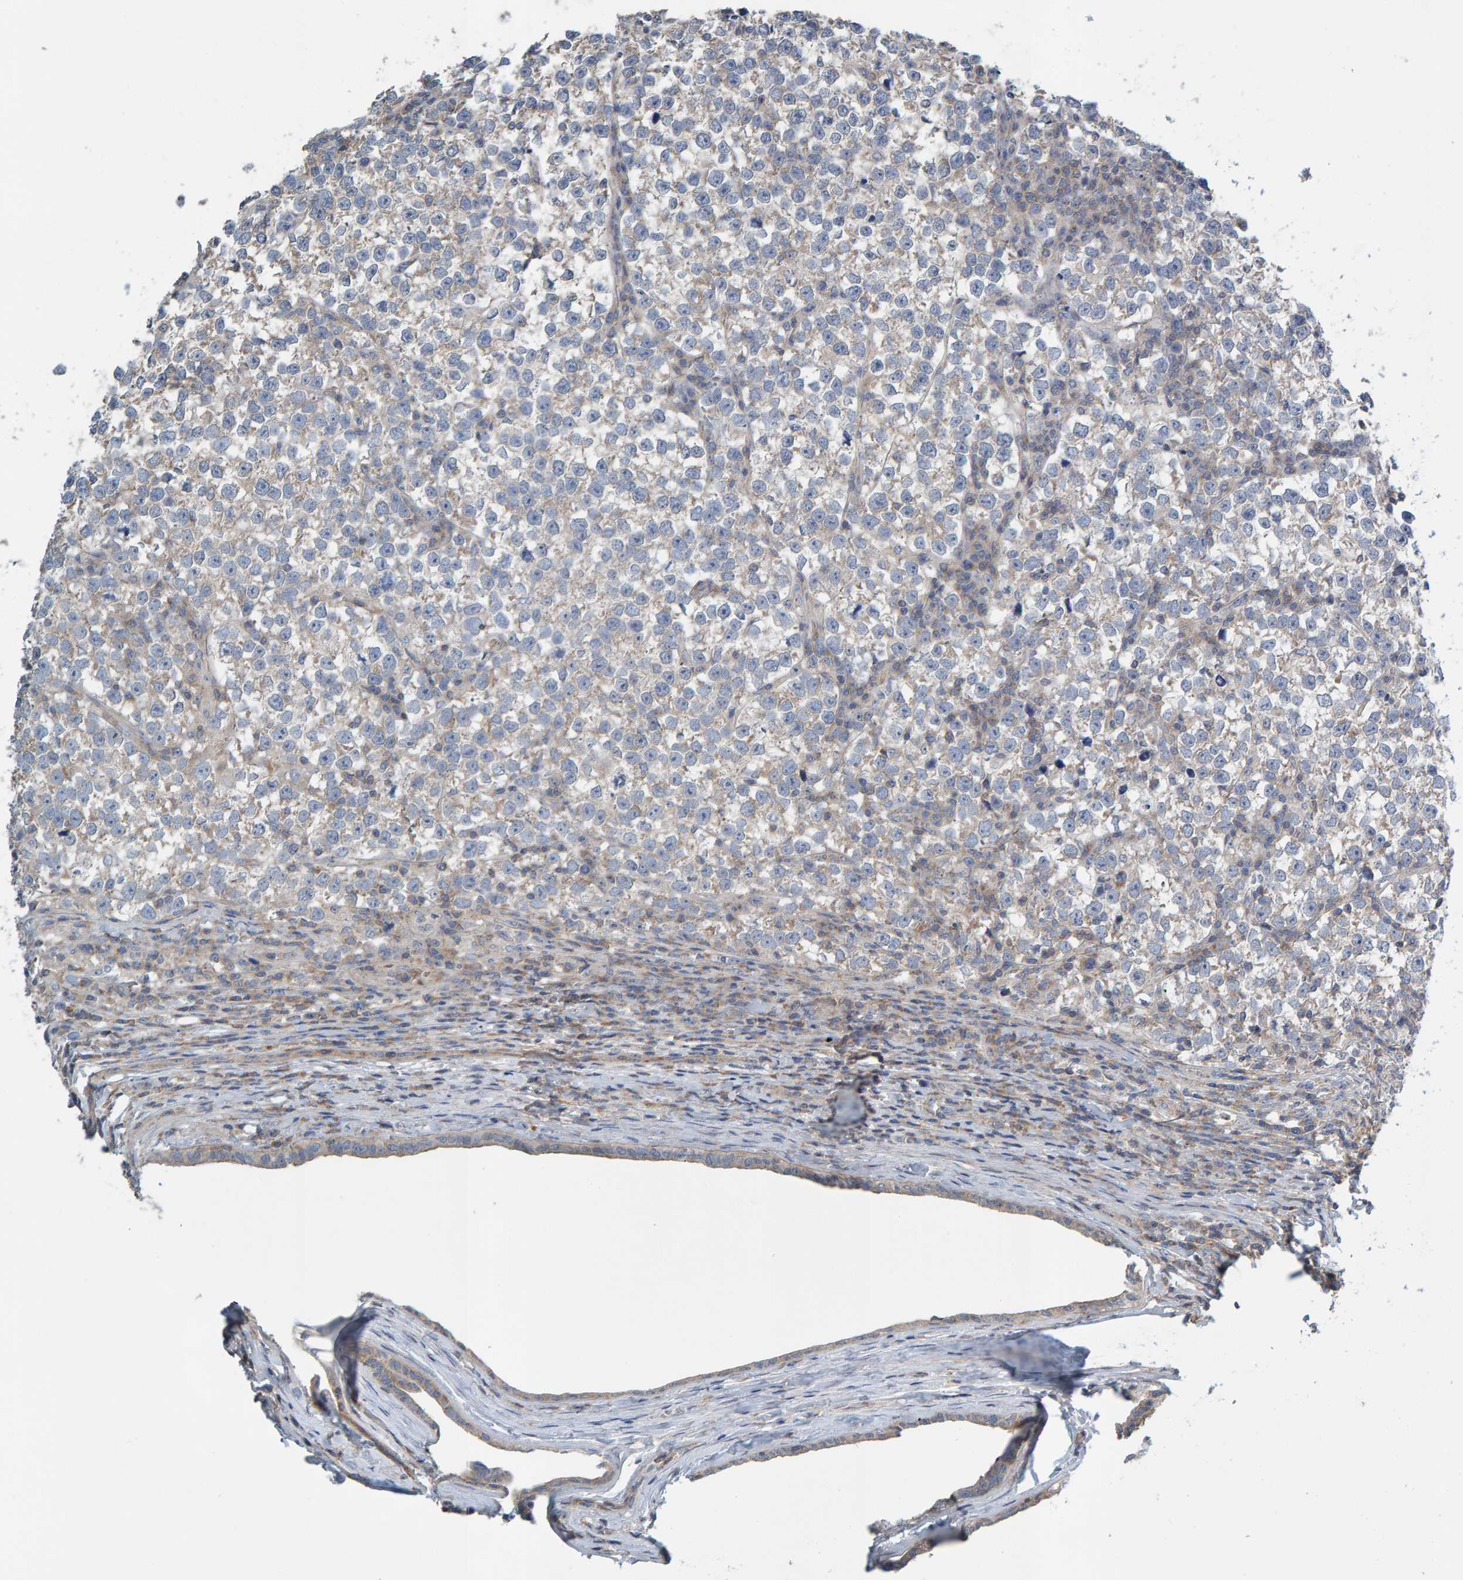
{"staining": {"intensity": "weak", "quantity": "<25%", "location": "cytoplasmic/membranous"}, "tissue": "testis cancer", "cell_type": "Tumor cells", "image_type": "cancer", "snomed": [{"axis": "morphology", "description": "Normal tissue, NOS"}, {"axis": "morphology", "description": "Seminoma, NOS"}, {"axis": "topography", "description": "Testis"}], "caption": "Immunohistochemistry histopathology image of testis seminoma stained for a protein (brown), which exhibits no staining in tumor cells.", "gene": "CCM2", "patient": {"sex": "male", "age": 43}}